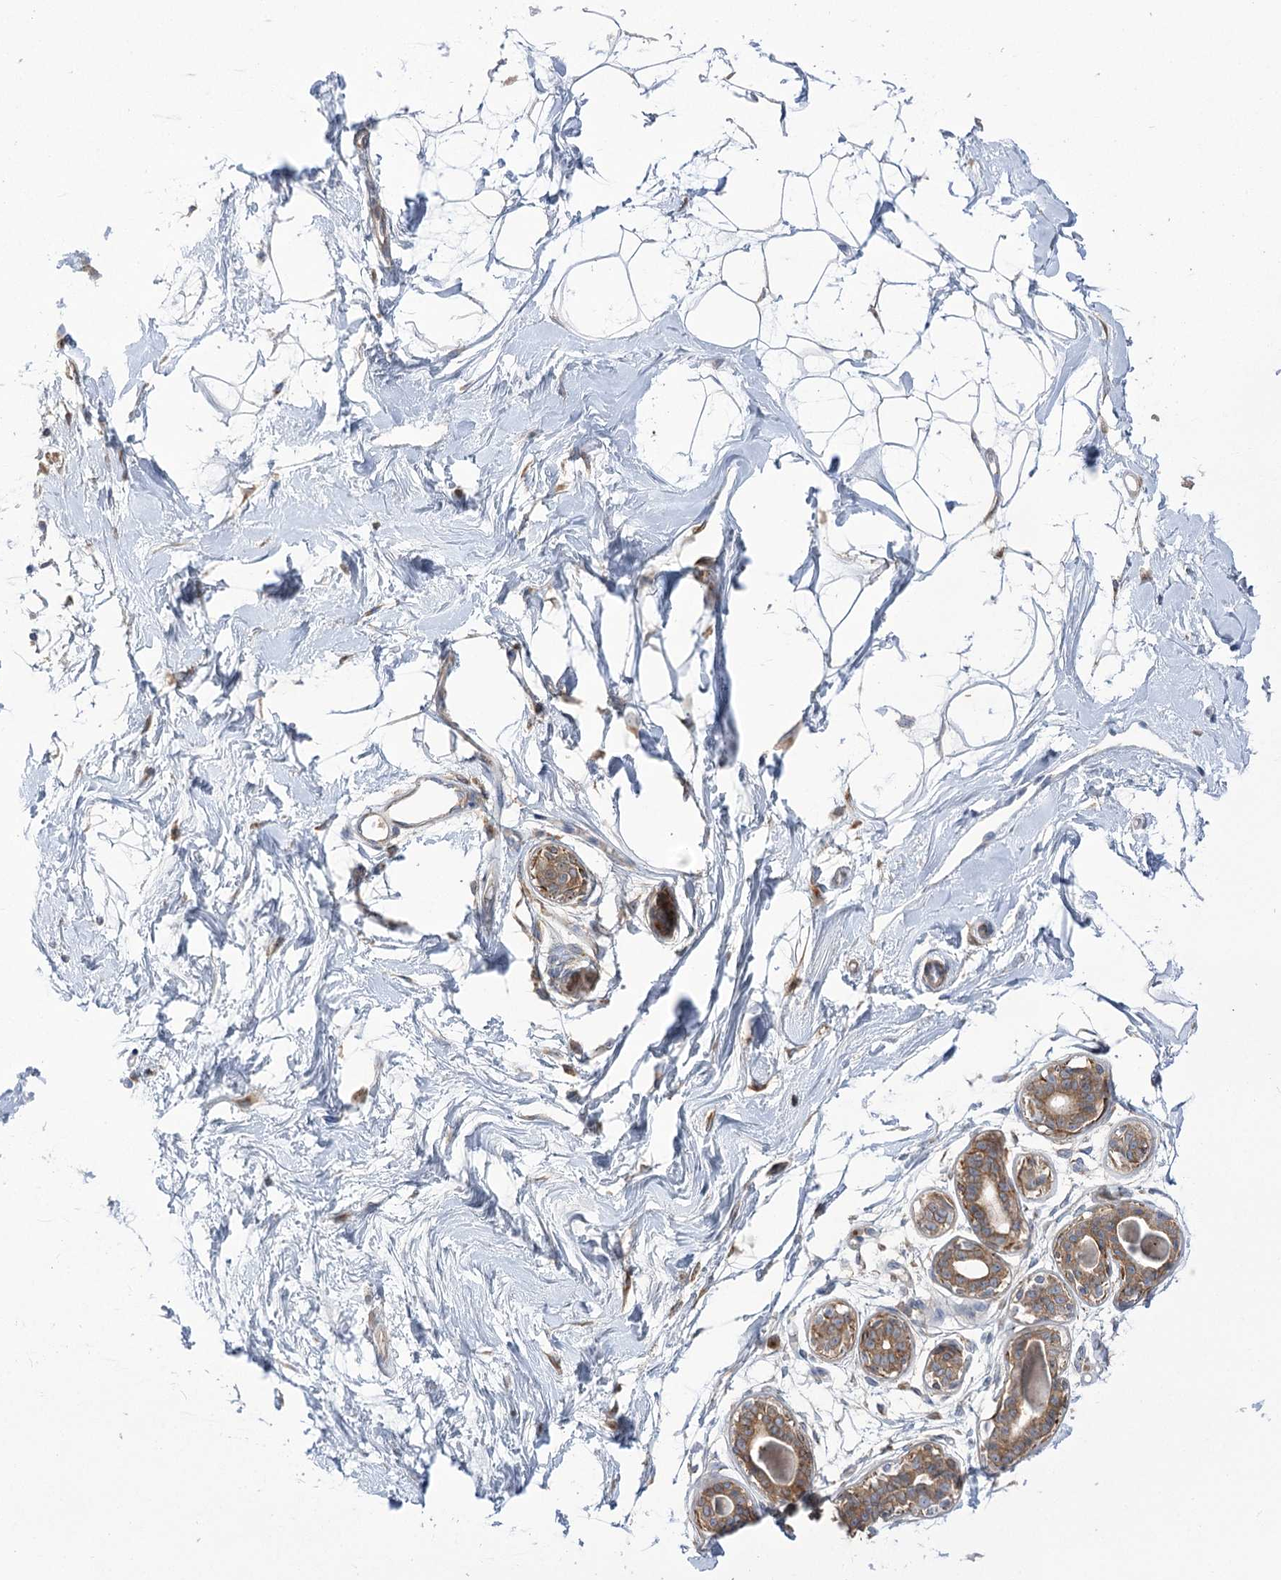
{"staining": {"intensity": "negative", "quantity": "none", "location": "none"}, "tissue": "breast", "cell_type": "Adipocytes", "image_type": "normal", "snomed": [{"axis": "morphology", "description": "Normal tissue, NOS"}, {"axis": "topography", "description": "Breast"}], "caption": "This is an IHC photomicrograph of benign breast. There is no positivity in adipocytes.", "gene": "GBF1", "patient": {"sex": "female", "age": 45}}